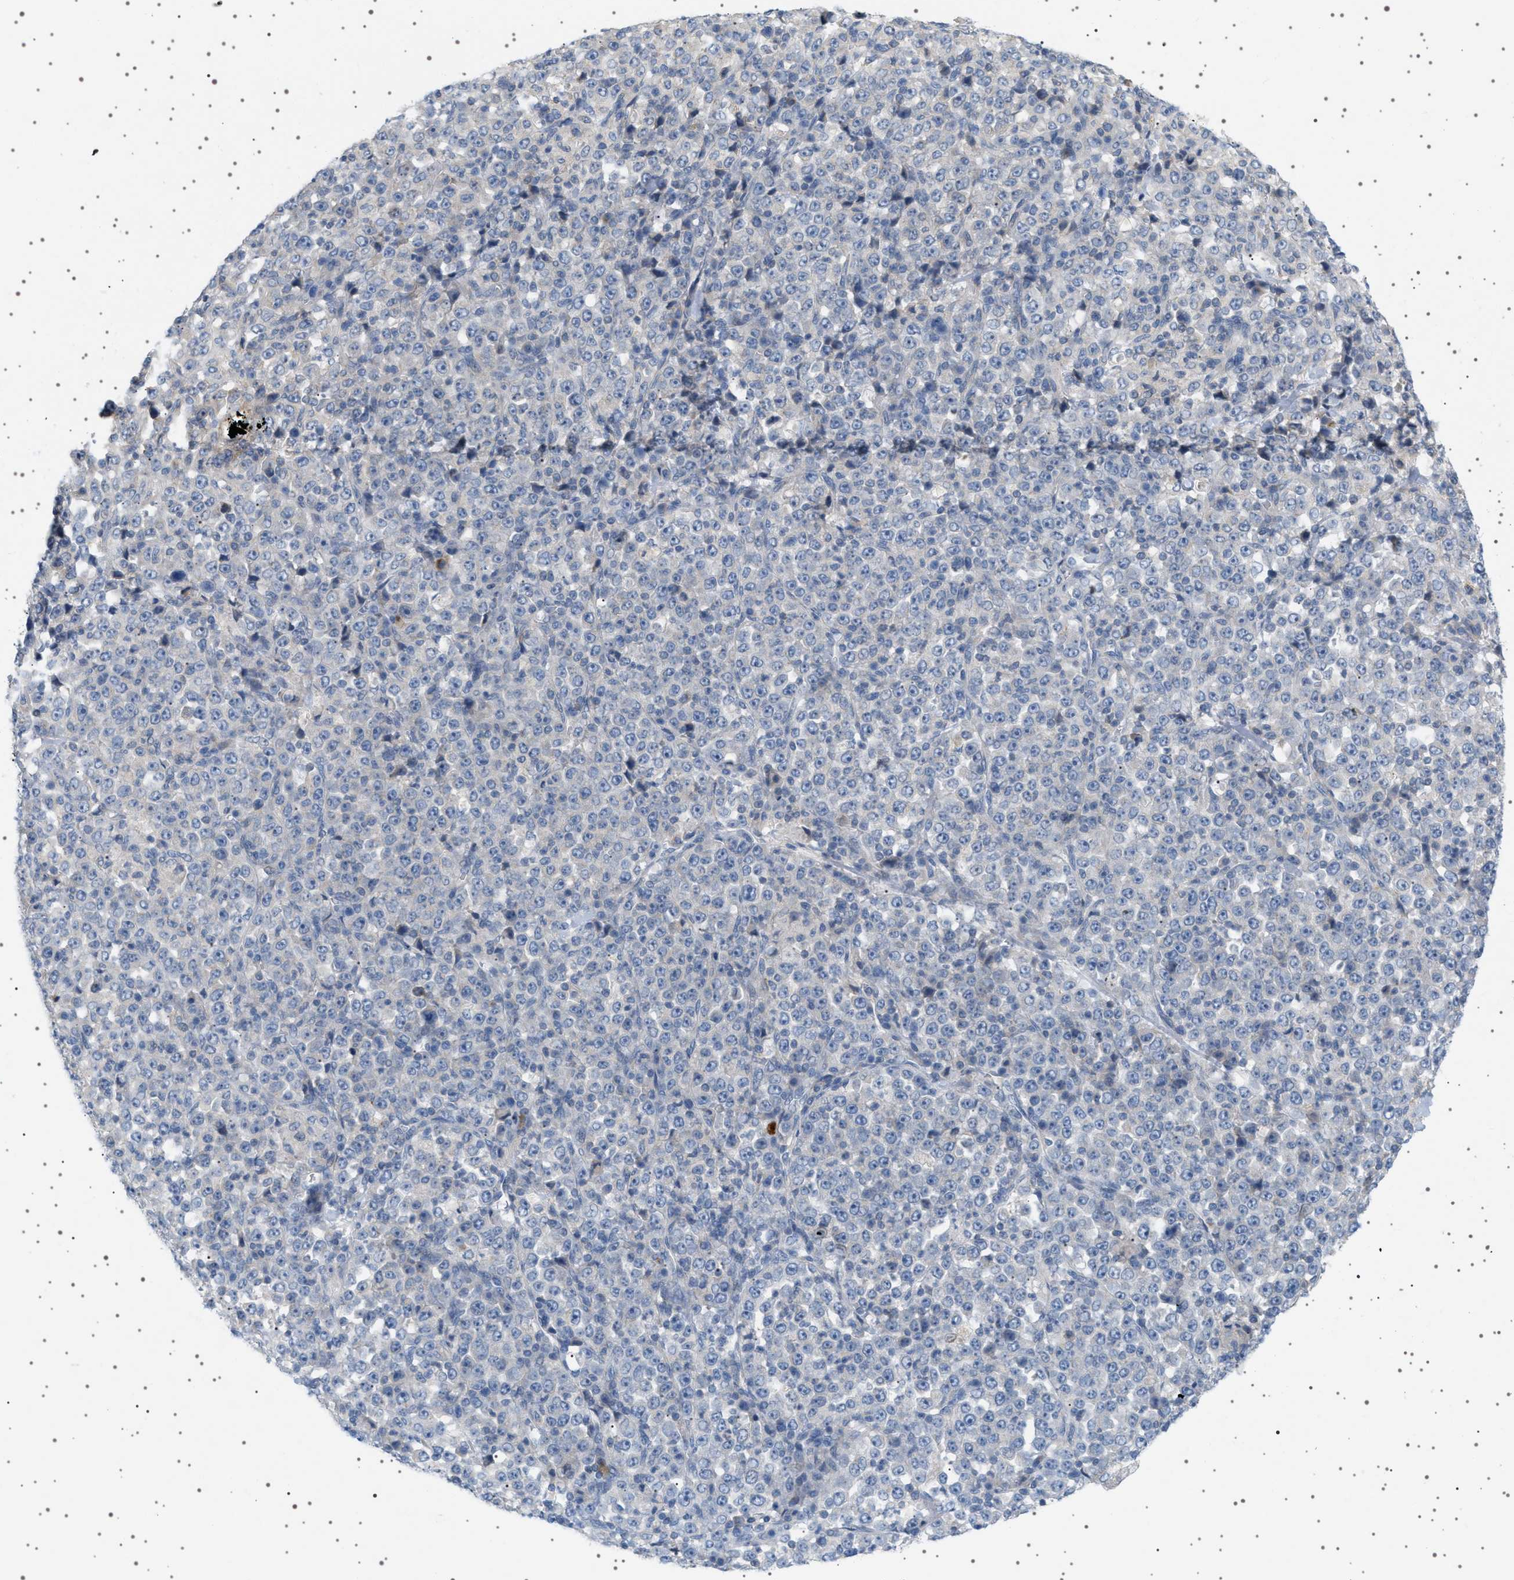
{"staining": {"intensity": "negative", "quantity": "none", "location": "none"}, "tissue": "stomach cancer", "cell_type": "Tumor cells", "image_type": "cancer", "snomed": [{"axis": "morphology", "description": "Normal tissue, NOS"}, {"axis": "morphology", "description": "Adenocarcinoma, NOS"}, {"axis": "topography", "description": "Stomach, upper"}, {"axis": "topography", "description": "Stomach"}], "caption": "There is no significant positivity in tumor cells of adenocarcinoma (stomach).", "gene": "ADCY10", "patient": {"sex": "male", "age": 59}}